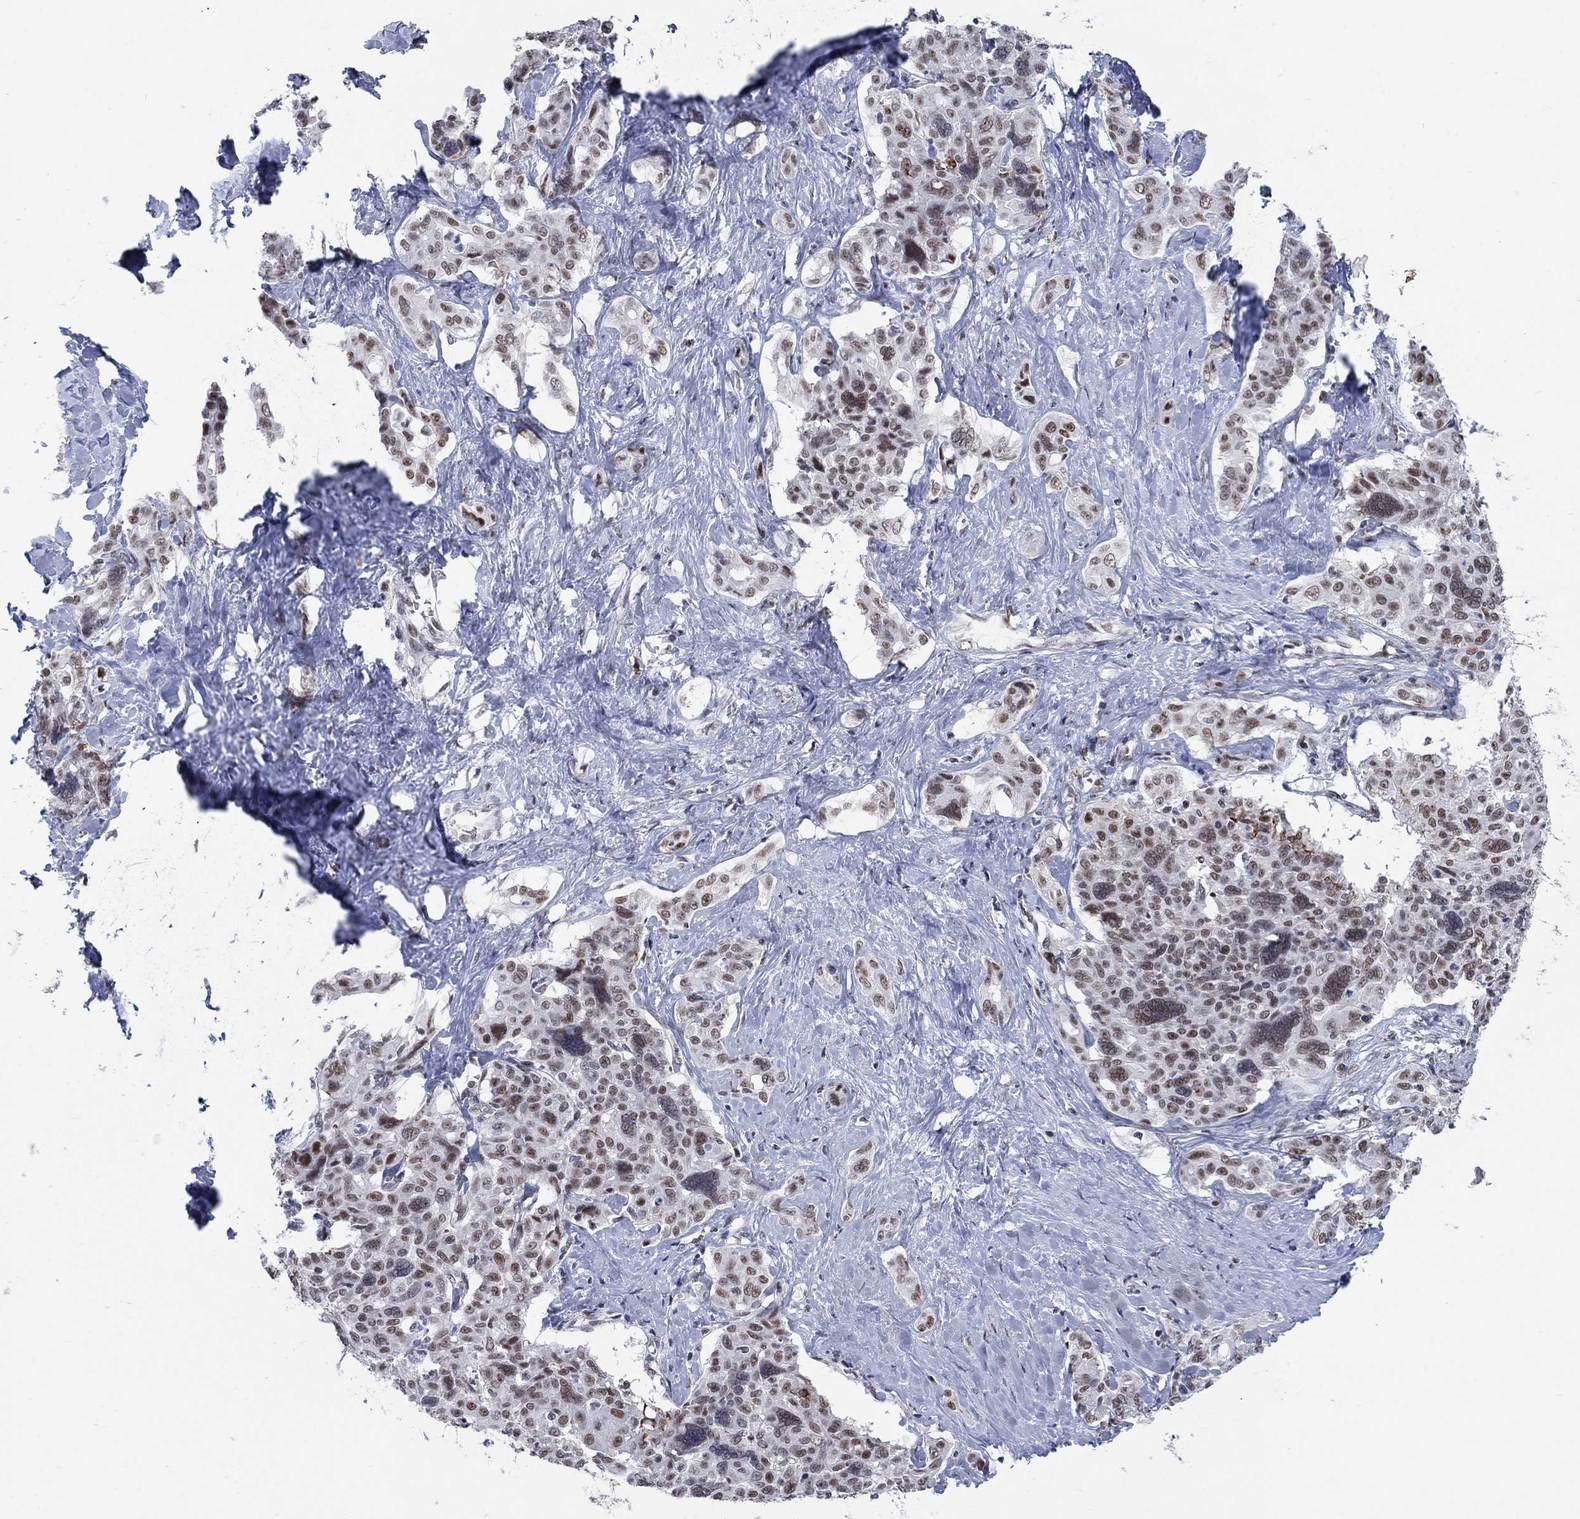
{"staining": {"intensity": "moderate", "quantity": "<25%", "location": "nuclear"}, "tissue": "liver cancer", "cell_type": "Tumor cells", "image_type": "cancer", "snomed": [{"axis": "morphology", "description": "Cholangiocarcinoma"}, {"axis": "topography", "description": "Liver"}], "caption": "Protein expression analysis of cholangiocarcinoma (liver) exhibits moderate nuclear staining in approximately <25% of tumor cells.", "gene": "HCFC1", "patient": {"sex": "female", "age": 47}}